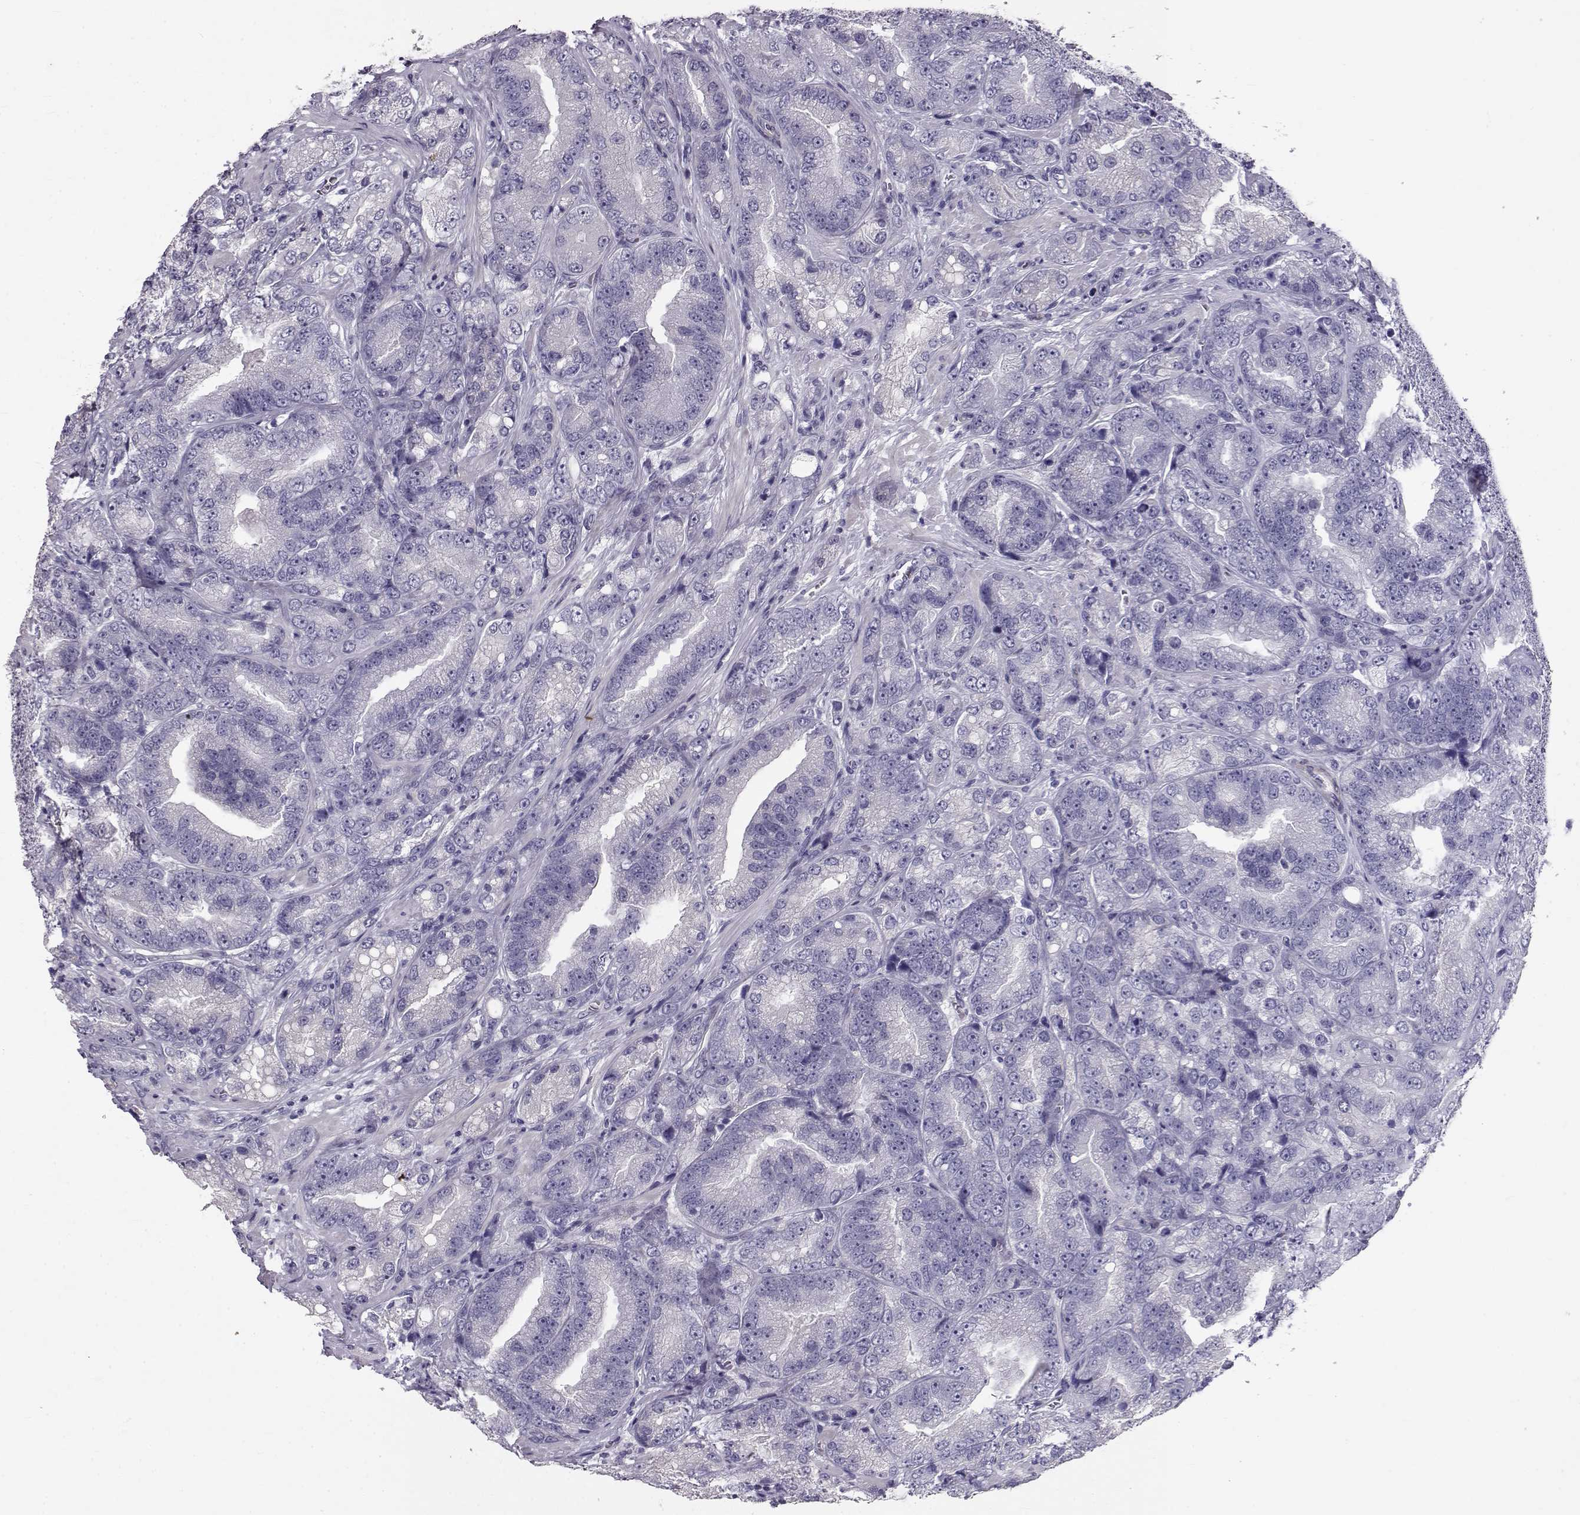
{"staining": {"intensity": "negative", "quantity": "none", "location": "none"}, "tissue": "prostate cancer", "cell_type": "Tumor cells", "image_type": "cancer", "snomed": [{"axis": "morphology", "description": "Adenocarcinoma, NOS"}, {"axis": "topography", "description": "Prostate"}], "caption": "DAB (3,3'-diaminobenzidine) immunohistochemical staining of prostate cancer shows no significant positivity in tumor cells.", "gene": "RD3", "patient": {"sex": "male", "age": 63}}